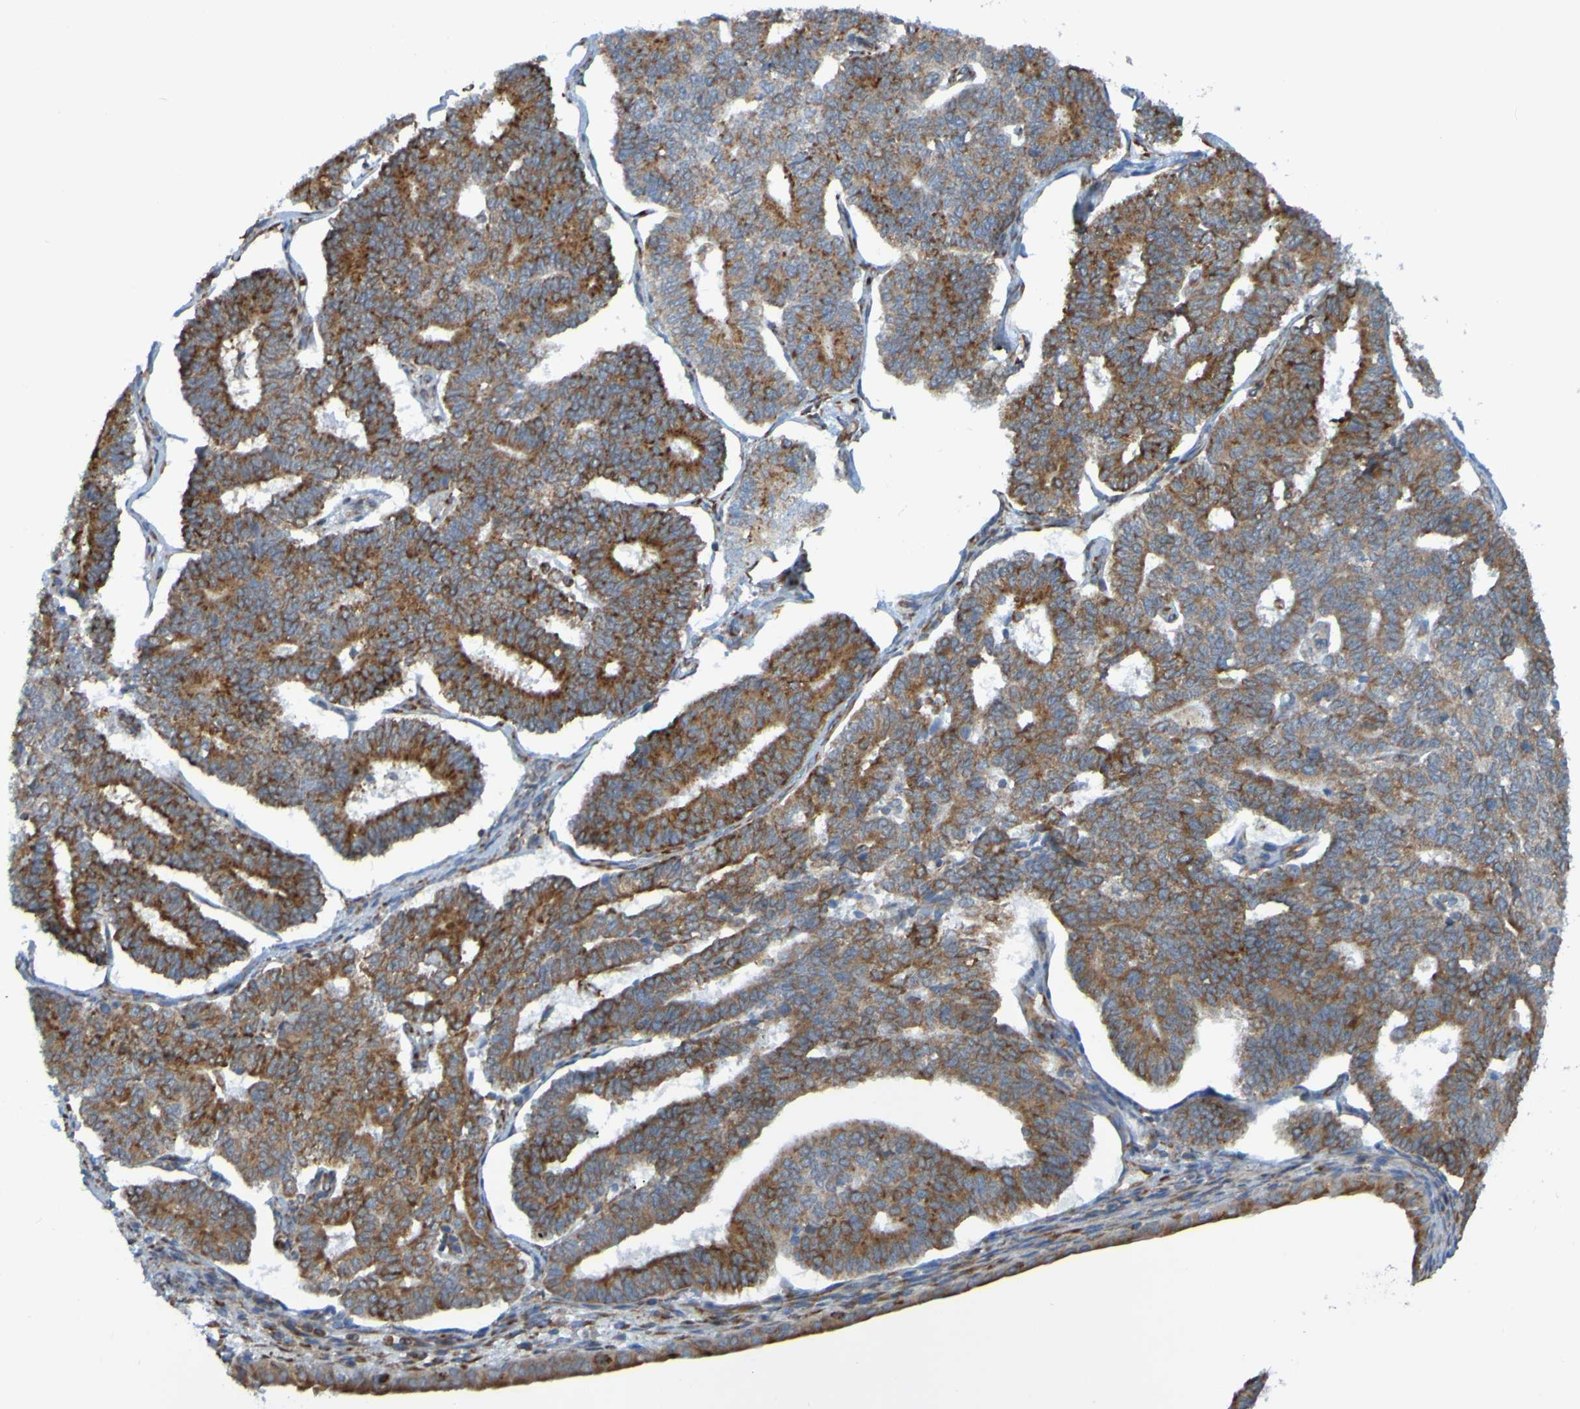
{"staining": {"intensity": "weak", "quantity": "25%-75%", "location": "cytoplasmic/membranous"}, "tissue": "endometrial cancer", "cell_type": "Tumor cells", "image_type": "cancer", "snomed": [{"axis": "morphology", "description": "Adenocarcinoma, NOS"}, {"axis": "topography", "description": "Endometrium"}], "caption": "Endometrial cancer (adenocarcinoma) tissue reveals weak cytoplasmic/membranous staining in about 25%-75% of tumor cells The staining is performed using DAB (3,3'-diaminobenzidine) brown chromogen to label protein expression. The nuclei are counter-stained blue using hematoxylin.", "gene": "SSR1", "patient": {"sex": "female", "age": 70}}